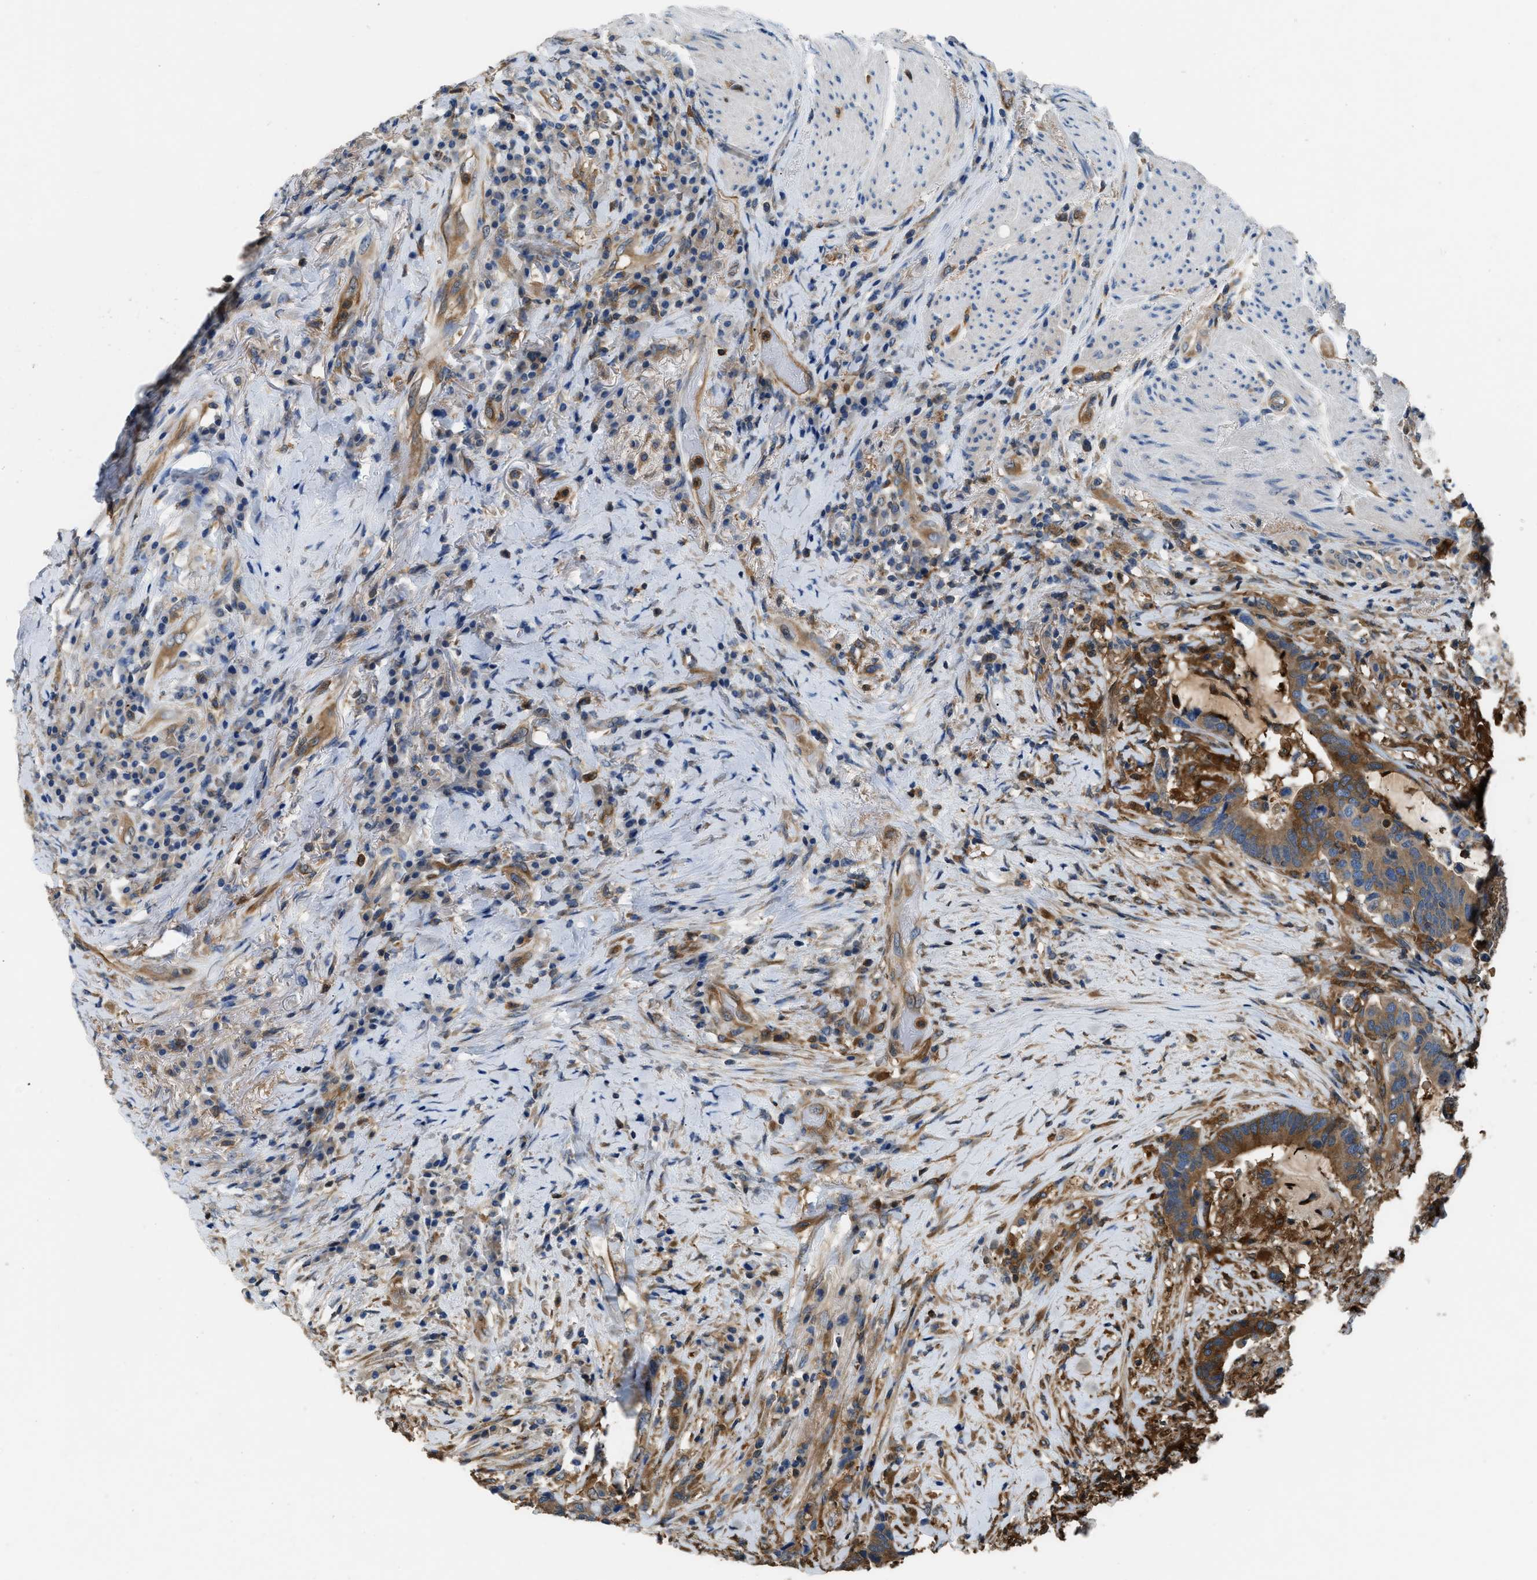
{"staining": {"intensity": "moderate", "quantity": ">75%", "location": "cytoplasmic/membranous"}, "tissue": "colorectal cancer", "cell_type": "Tumor cells", "image_type": "cancer", "snomed": [{"axis": "morphology", "description": "Adenocarcinoma, NOS"}, {"axis": "topography", "description": "Rectum"}], "caption": "IHC image of human adenocarcinoma (colorectal) stained for a protein (brown), which demonstrates medium levels of moderate cytoplasmic/membranous expression in approximately >75% of tumor cells.", "gene": "PKM", "patient": {"sex": "female", "age": 89}}